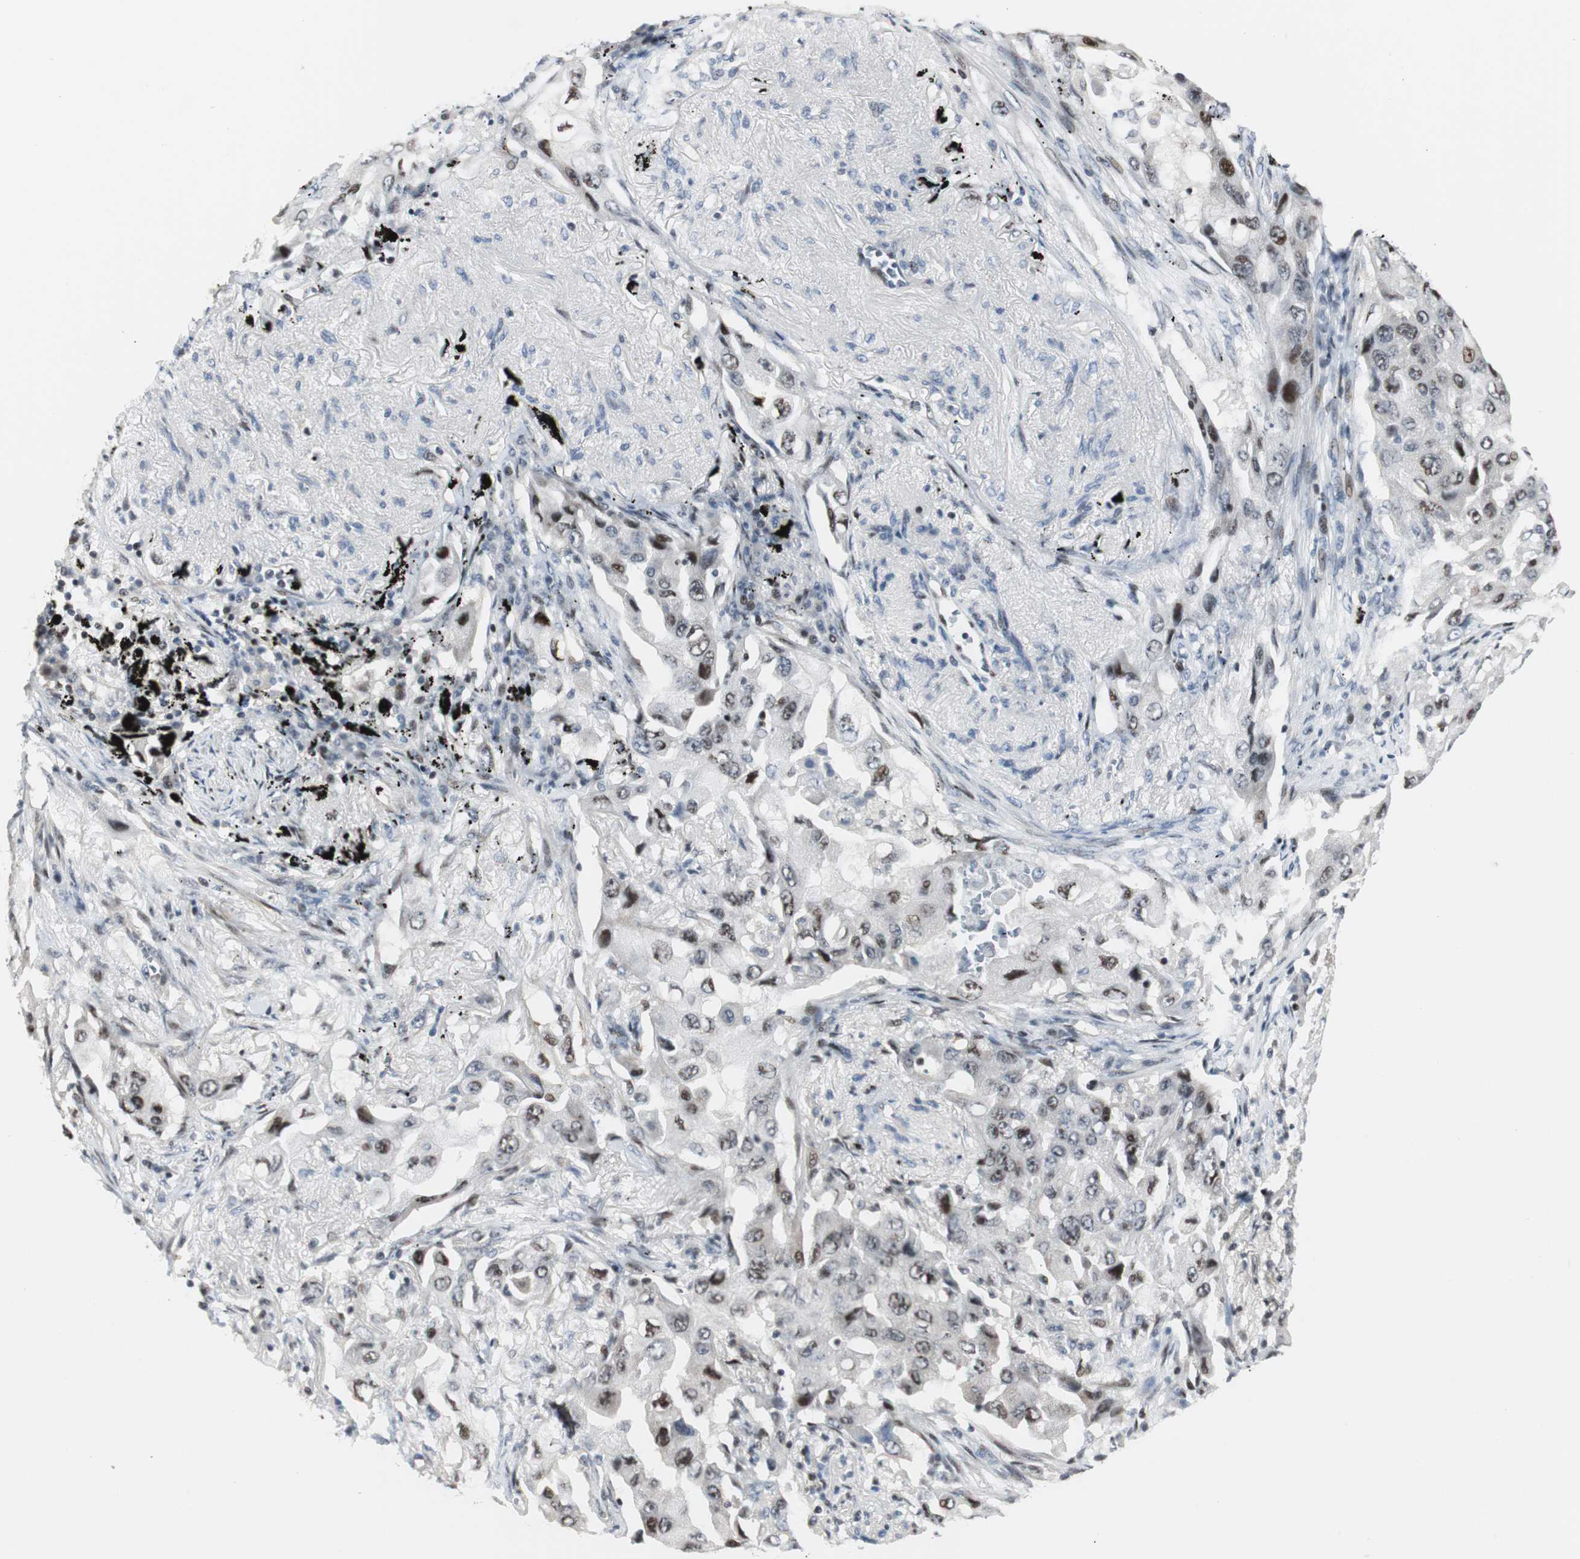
{"staining": {"intensity": "moderate", "quantity": "<25%", "location": "nuclear"}, "tissue": "lung cancer", "cell_type": "Tumor cells", "image_type": "cancer", "snomed": [{"axis": "morphology", "description": "Adenocarcinoma, NOS"}, {"axis": "topography", "description": "Lung"}], "caption": "A micrograph showing moderate nuclear staining in approximately <25% of tumor cells in lung adenocarcinoma, as visualized by brown immunohistochemical staining.", "gene": "RAD1", "patient": {"sex": "female", "age": 65}}